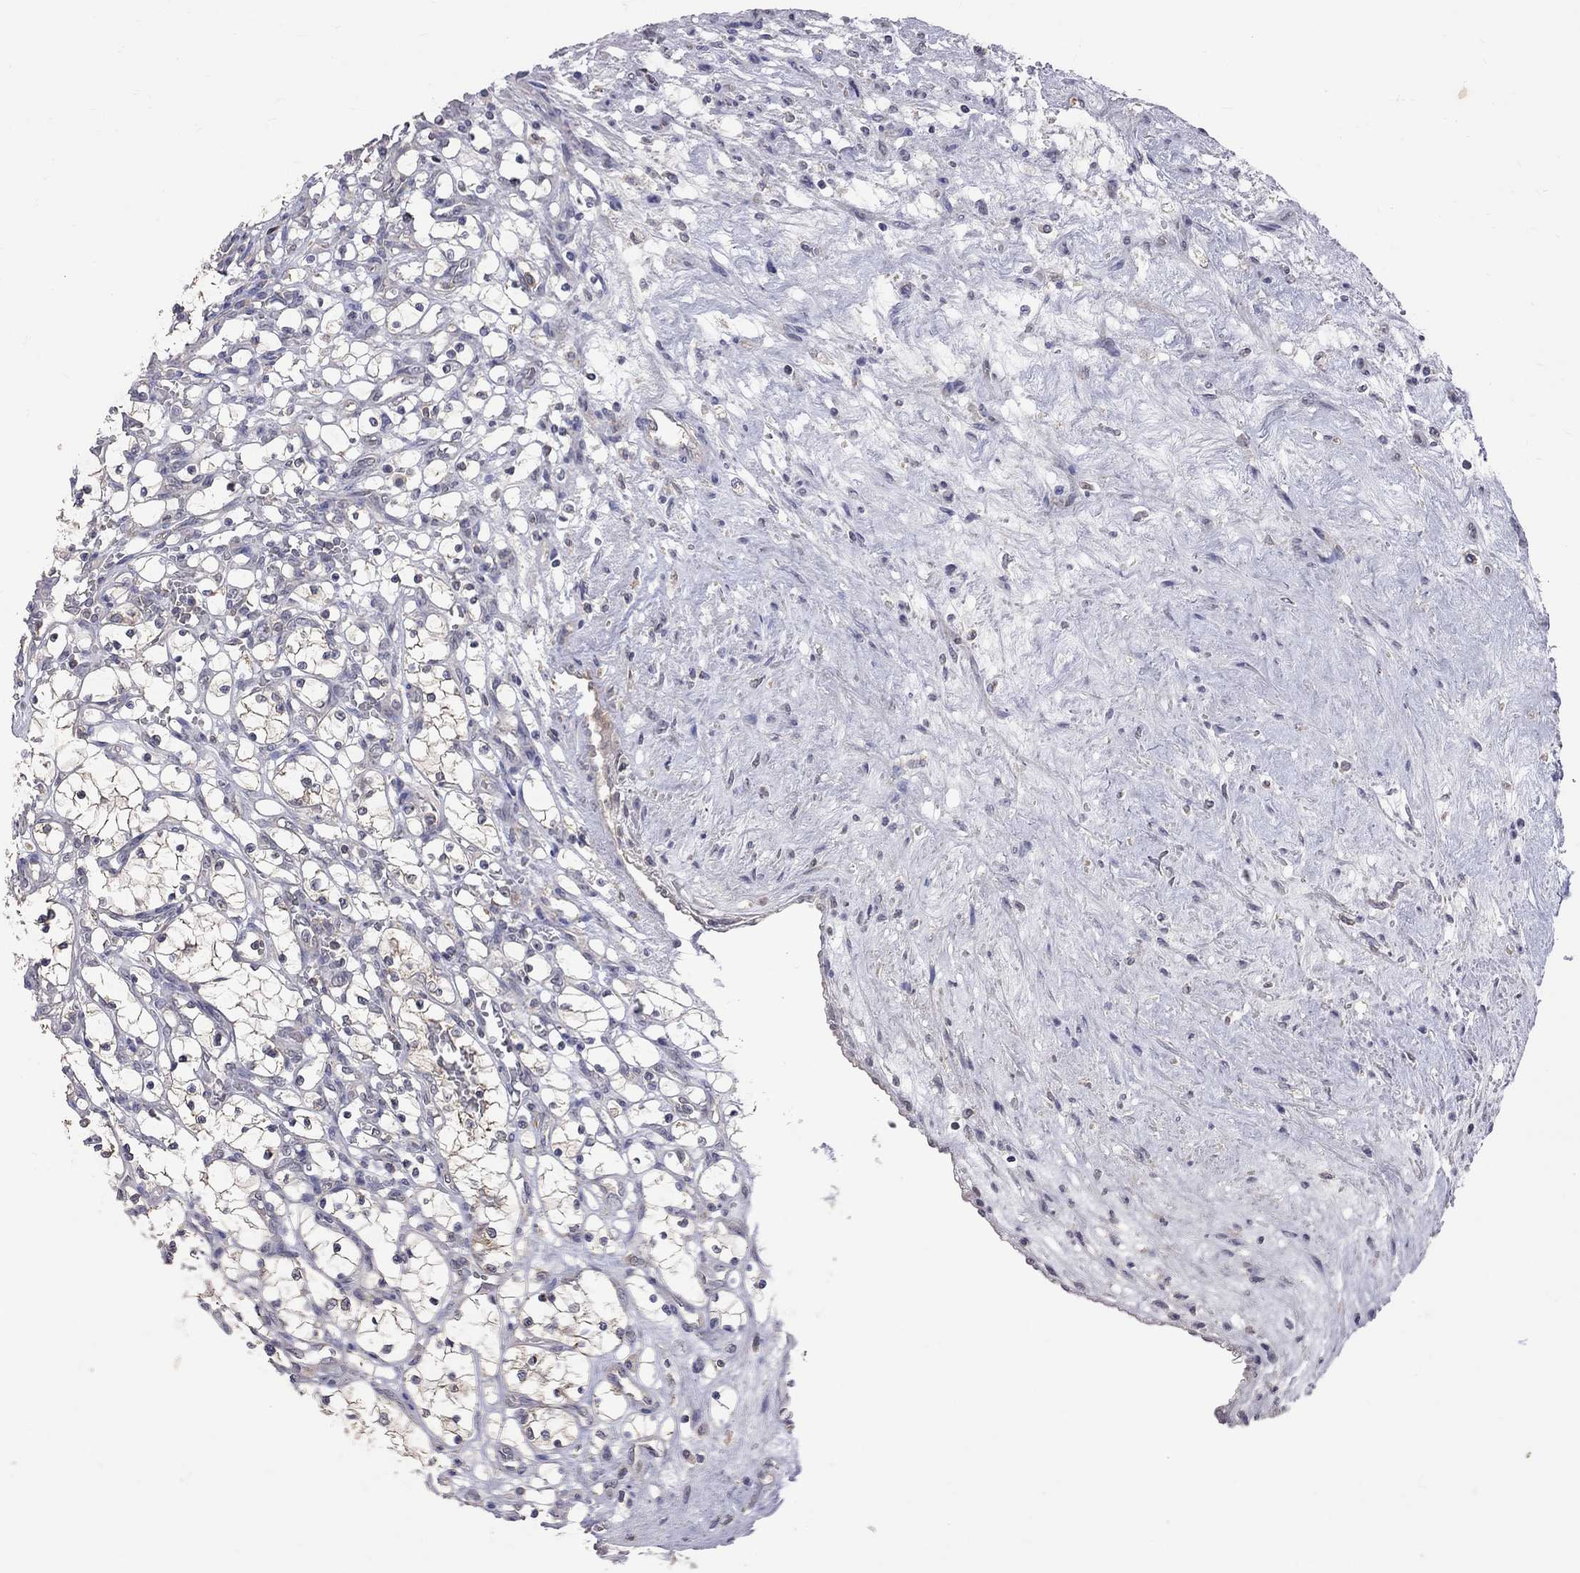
{"staining": {"intensity": "weak", "quantity": "25%-75%", "location": "cytoplasmic/membranous"}, "tissue": "renal cancer", "cell_type": "Tumor cells", "image_type": "cancer", "snomed": [{"axis": "morphology", "description": "Adenocarcinoma, NOS"}, {"axis": "topography", "description": "Kidney"}], "caption": "Adenocarcinoma (renal) stained with DAB (3,3'-diaminobenzidine) immunohistochemistry (IHC) demonstrates low levels of weak cytoplasmic/membranous staining in approximately 25%-75% of tumor cells.", "gene": "HTR6", "patient": {"sex": "female", "age": 69}}